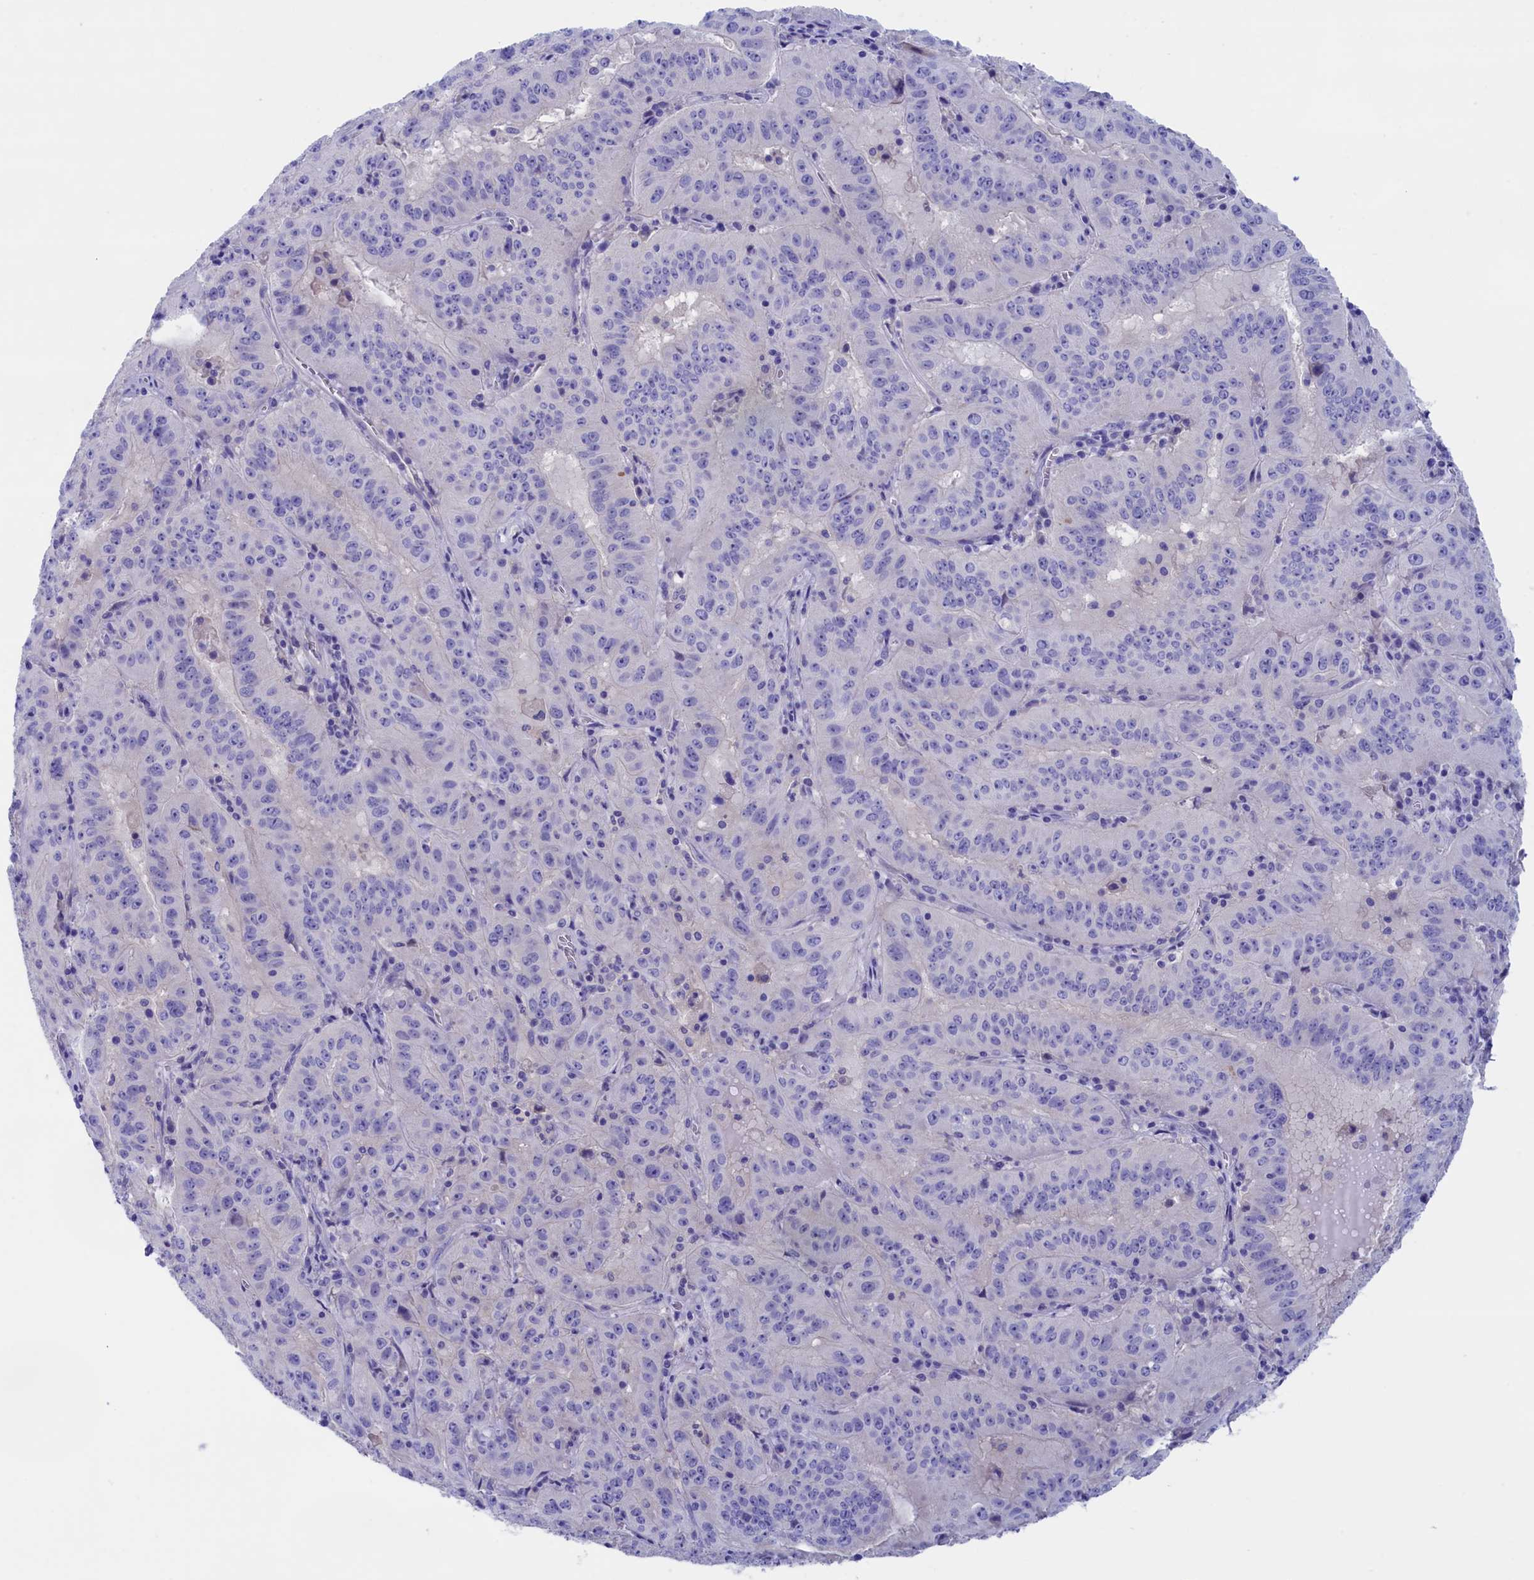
{"staining": {"intensity": "negative", "quantity": "none", "location": "none"}, "tissue": "pancreatic cancer", "cell_type": "Tumor cells", "image_type": "cancer", "snomed": [{"axis": "morphology", "description": "Adenocarcinoma, NOS"}, {"axis": "topography", "description": "Pancreas"}], "caption": "This is a photomicrograph of immunohistochemistry (IHC) staining of adenocarcinoma (pancreatic), which shows no positivity in tumor cells.", "gene": "VPS35L", "patient": {"sex": "male", "age": 63}}